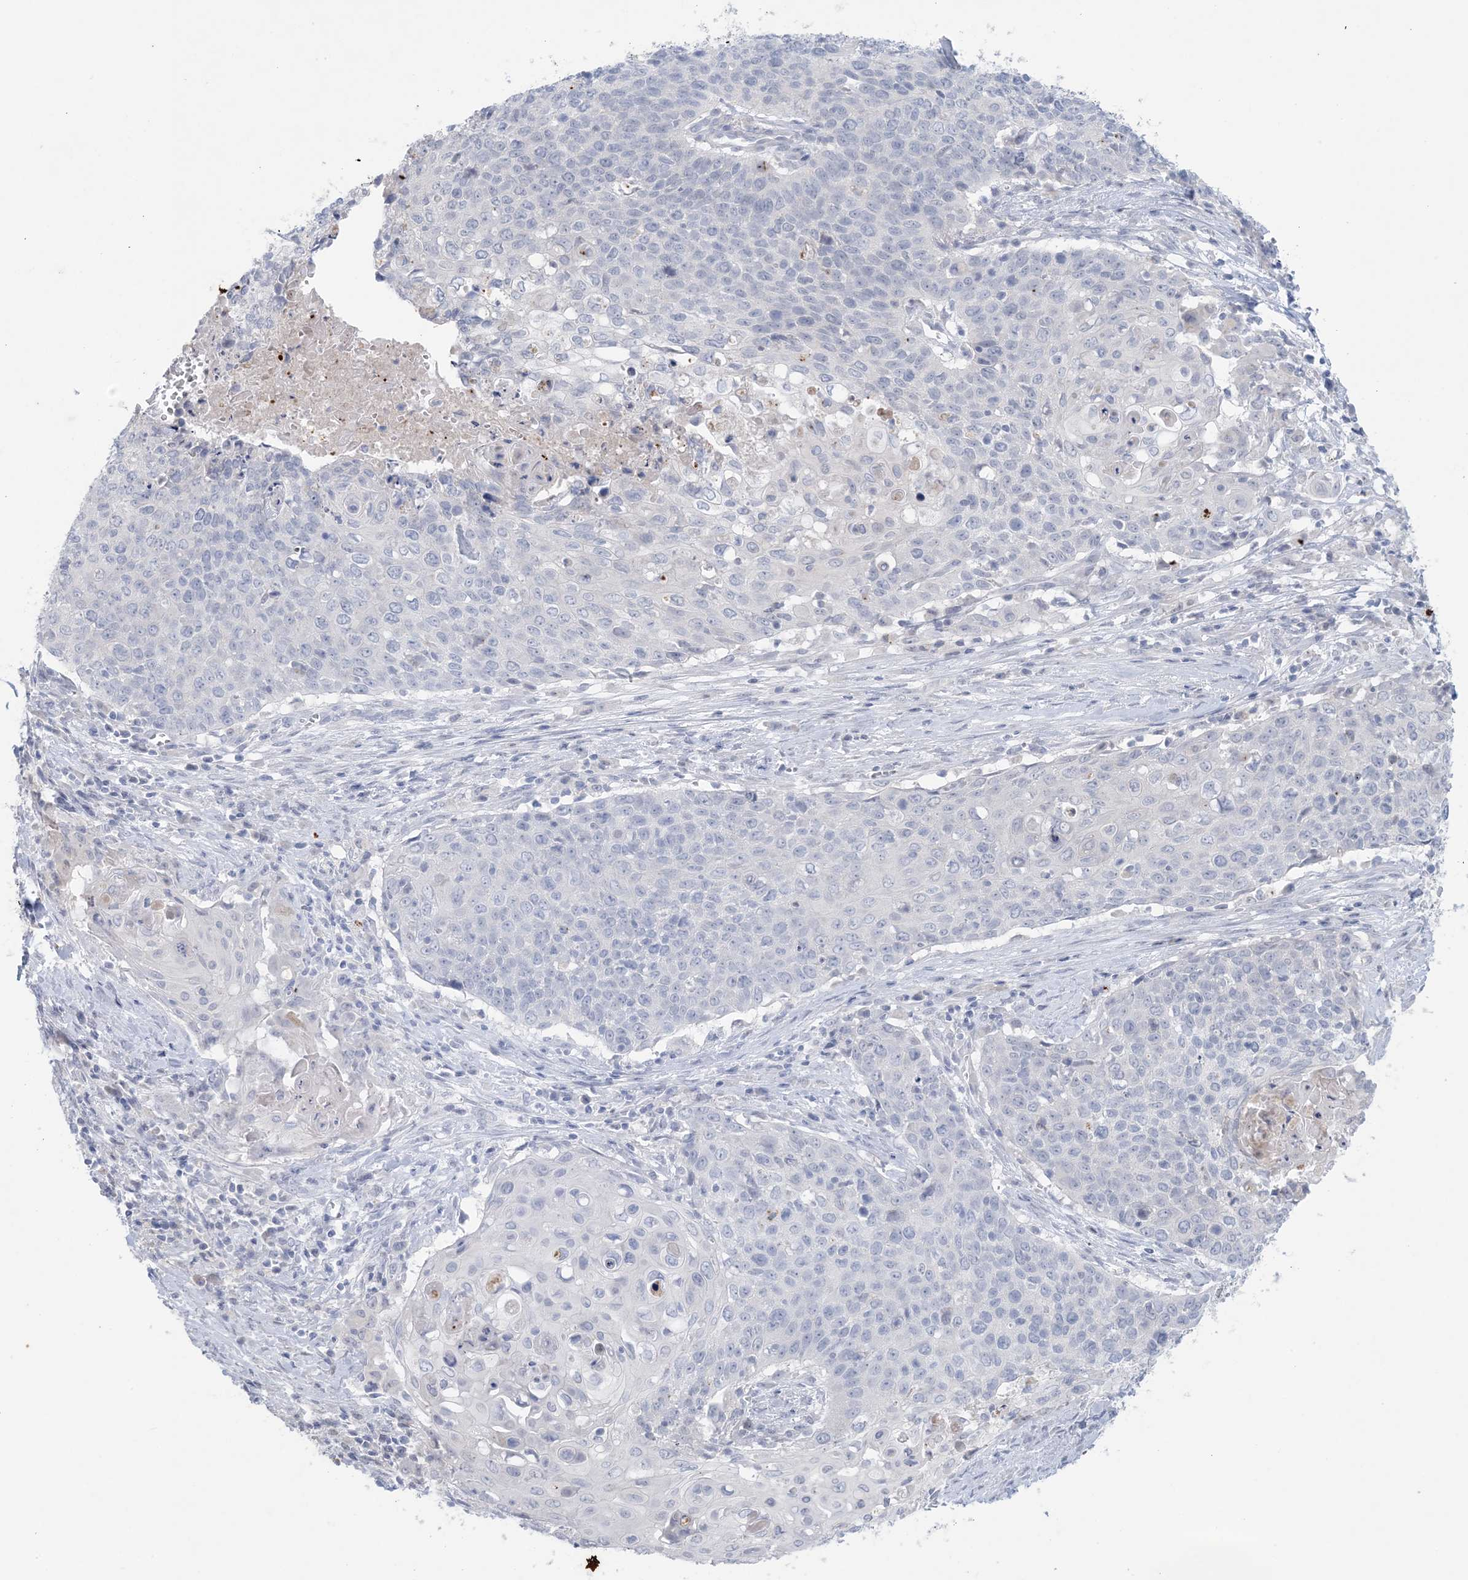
{"staining": {"intensity": "negative", "quantity": "none", "location": "none"}, "tissue": "cervical cancer", "cell_type": "Tumor cells", "image_type": "cancer", "snomed": [{"axis": "morphology", "description": "Squamous cell carcinoma, NOS"}, {"axis": "topography", "description": "Cervix"}], "caption": "Cervical cancer stained for a protein using immunohistochemistry exhibits no positivity tumor cells.", "gene": "GABRG1", "patient": {"sex": "female", "age": 39}}